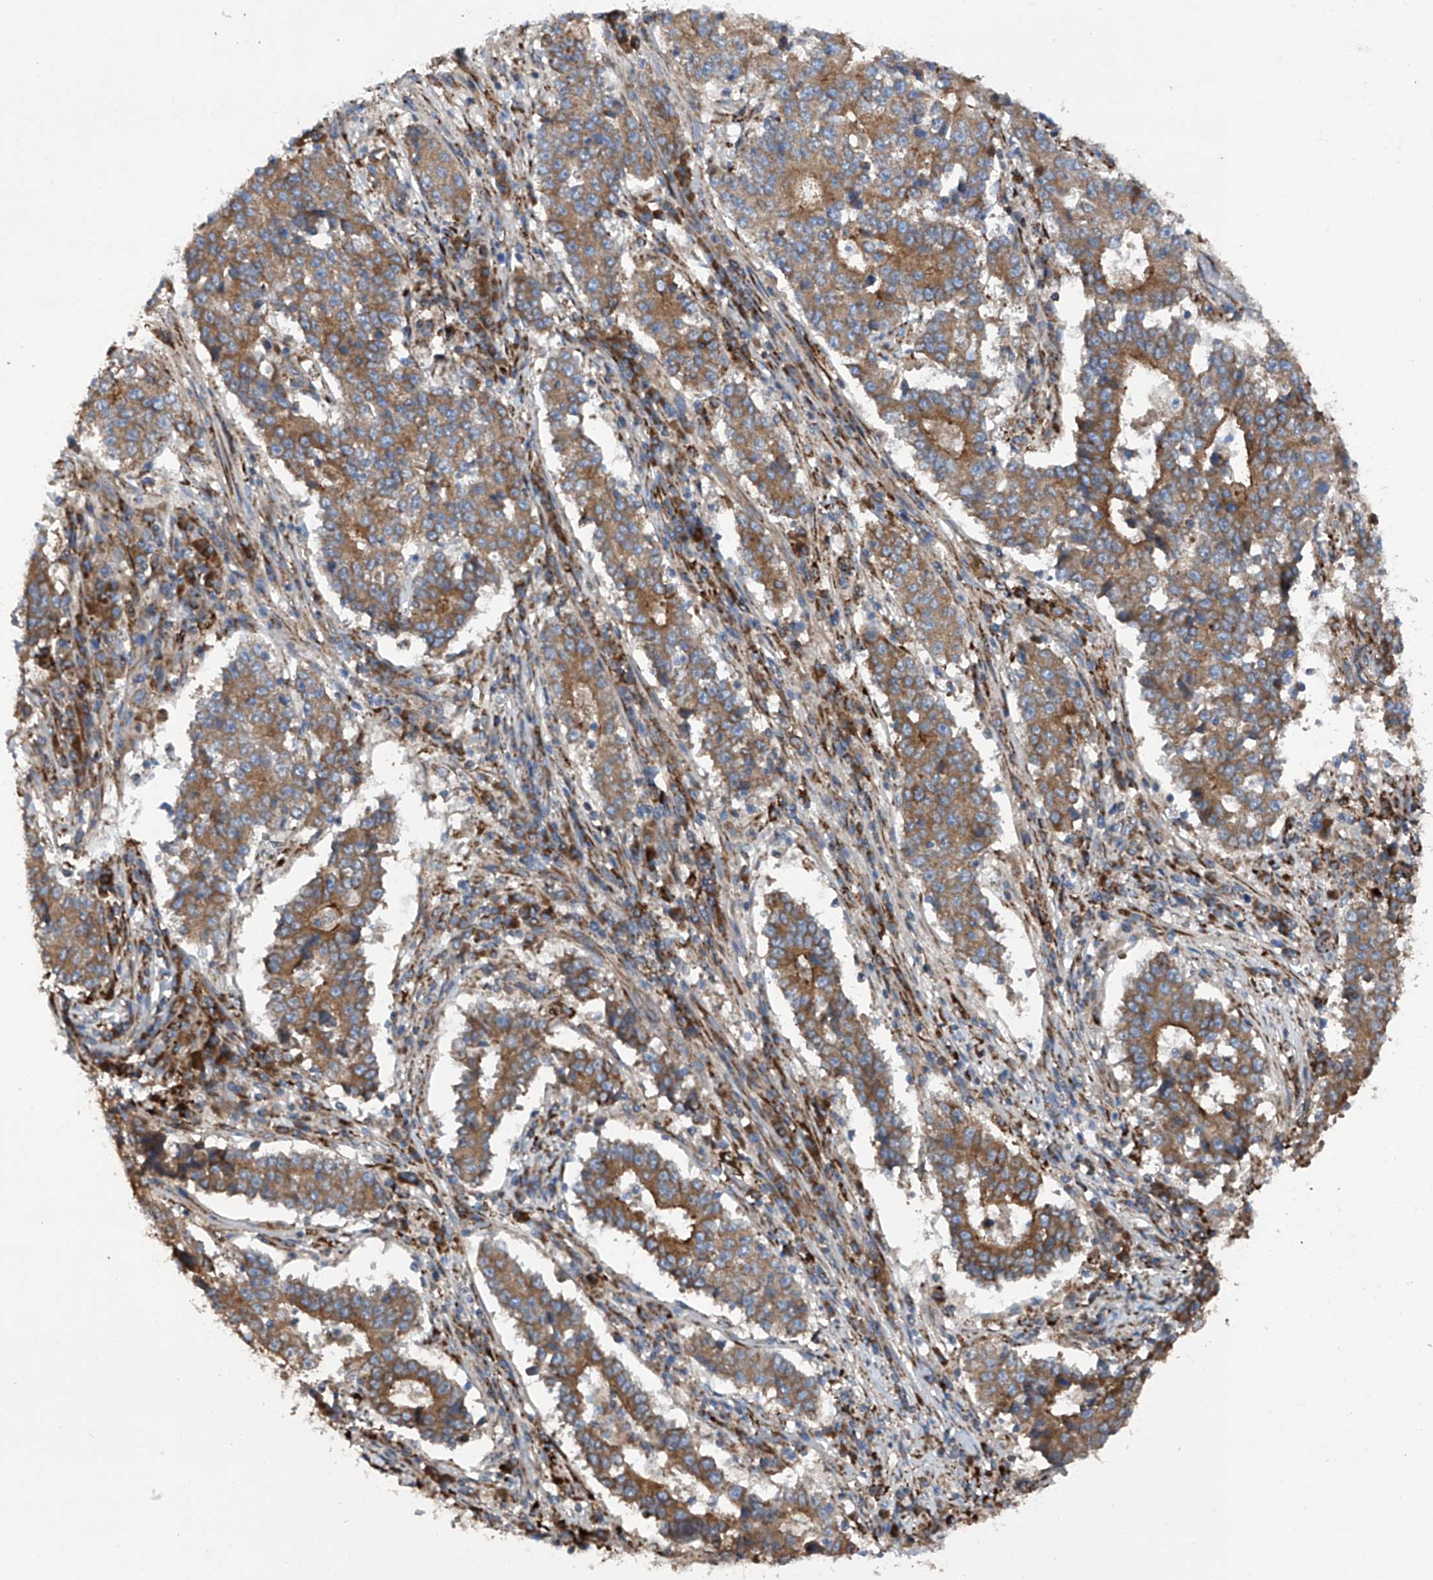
{"staining": {"intensity": "moderate", "quantity": ">75%", "location": "cytoplasmic/membranous"}, "tissue": "stomach cancer", "cell_type": "Tumor cells", "image_type": "cancer", "snomed": [{"axis": "morphology", "description": "Adenocarcinoma, NOS"}, {"axis": "topography", "description": "Stomach"}], "caption": "Tumor cells show medium levels of moderate cytoplasmic/membranous positivity in approximately >75% of cells in human stomach adenocarcinoma. Nuclei are stained in blue.", "gene": "ASCC3", "patient": {"sex": "male", "age": 59}}